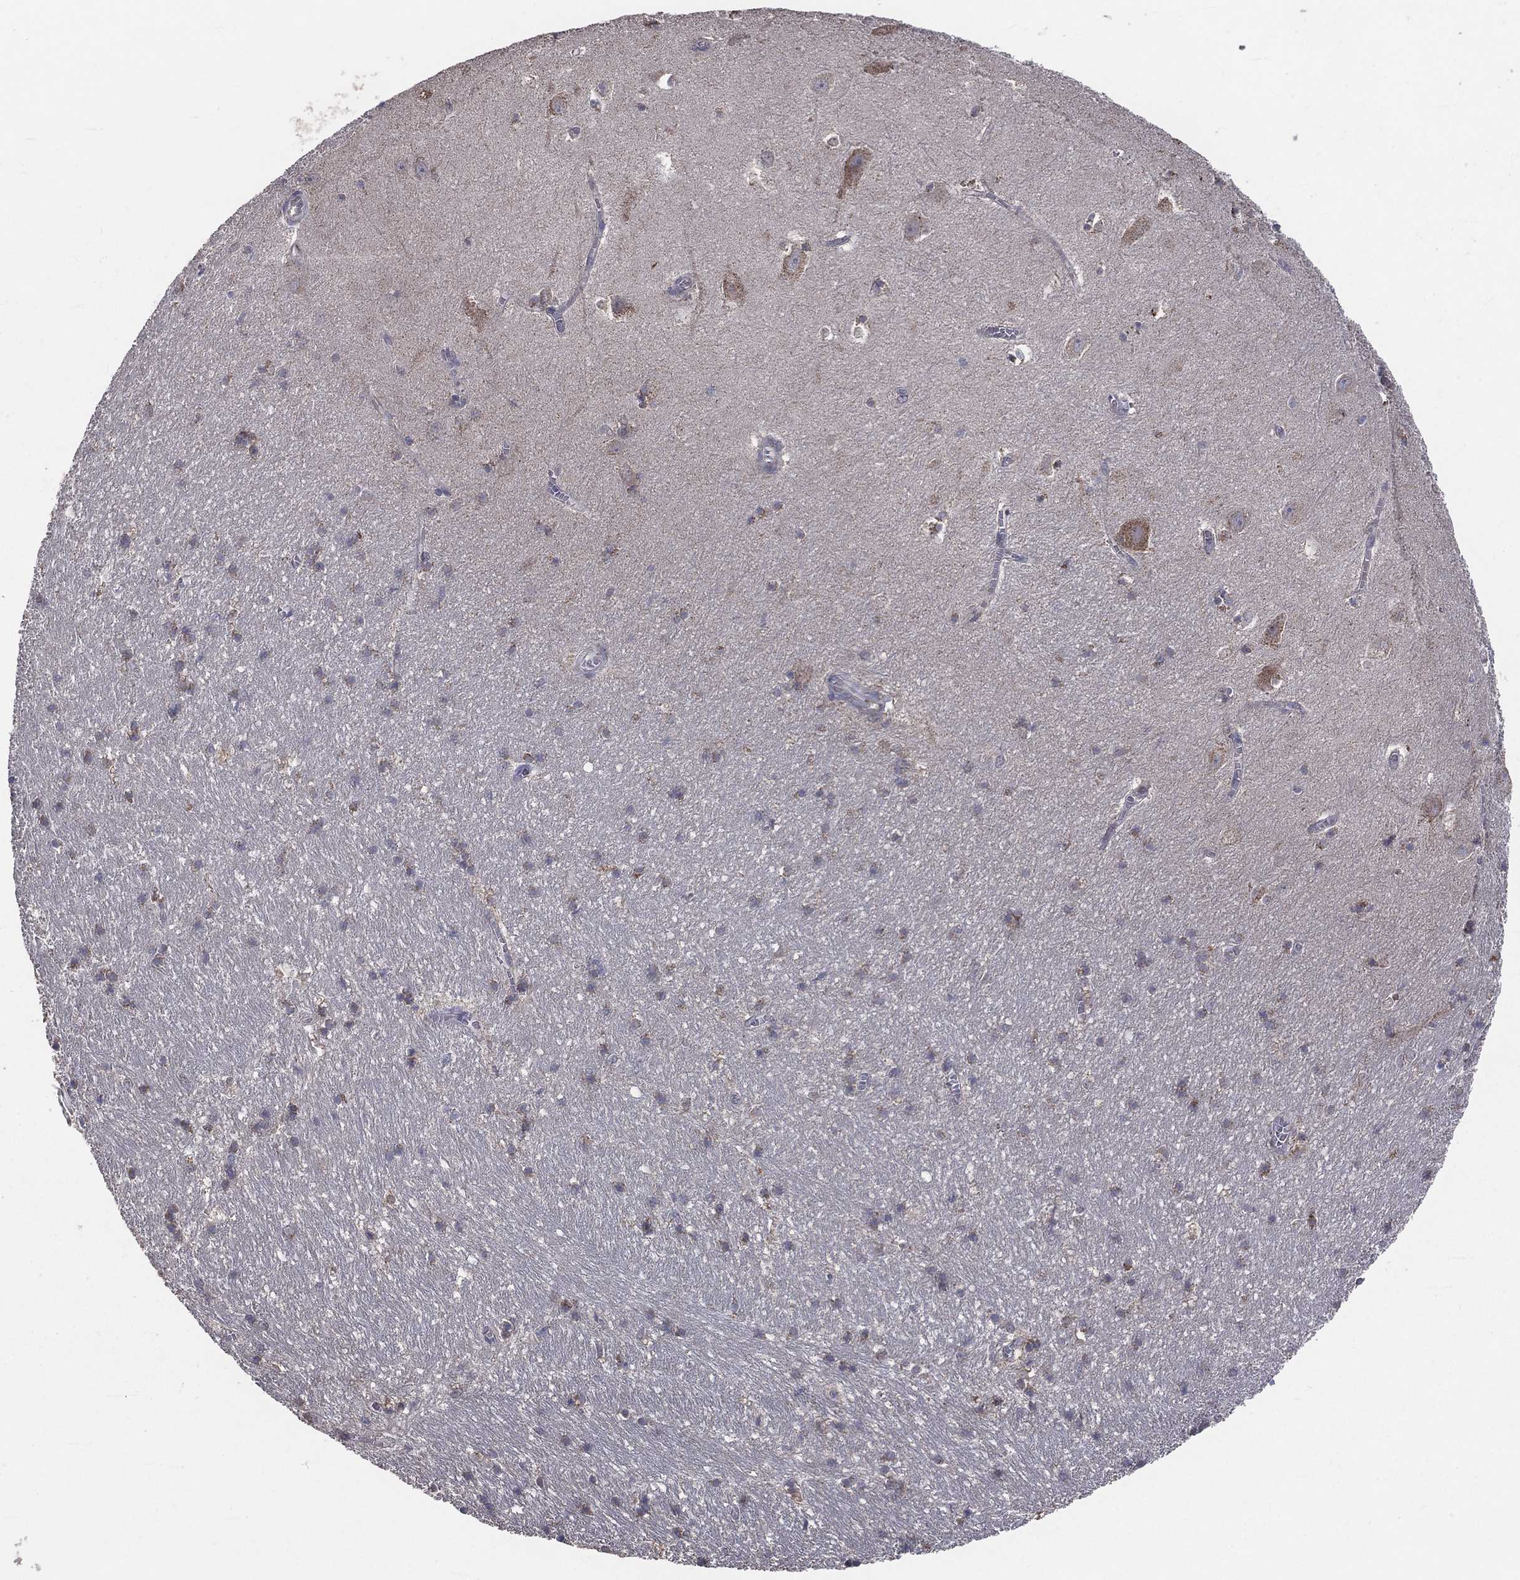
{"staining": {"intensity": "weak", "quantity": "<25%", "location": "cytoplasmic/membranous"}, "tissue": "hippocampus", "cell_type": "Glial cells", "image_type": "normal", "snomed": [{"axis": "morphology", "description": "Normal tissue, NOS"}, {"axis": "topography", "description": "Hippocampus"}], "caption": "This is an IHC micrograph of unremarkable human hippocampus. There is no positivity in glial cells.", "gene": "MRPL46", "patient": {"sex": "female", "age": 64}}